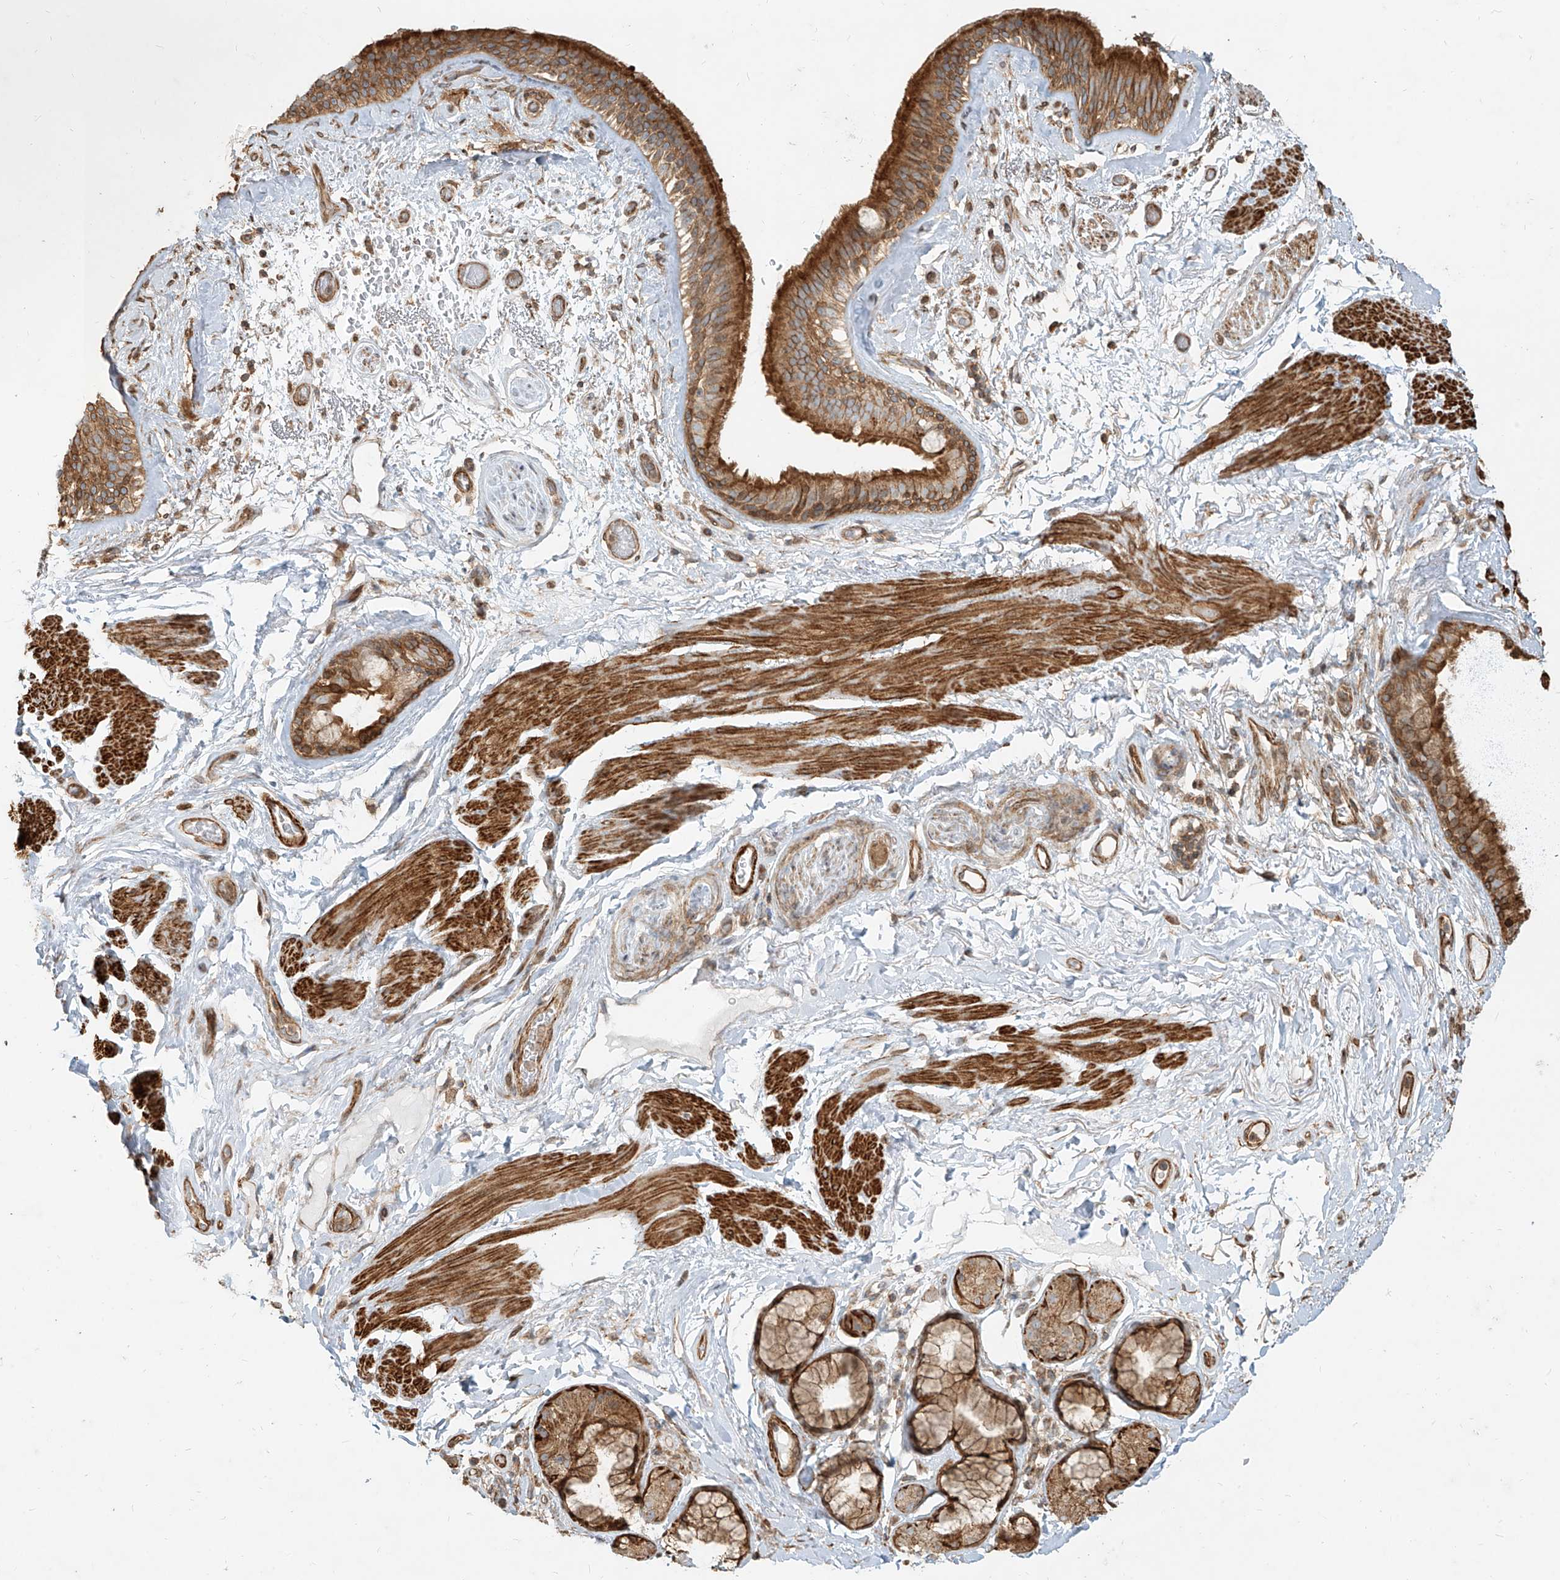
{"staining": {"intensity": "strong", "quantity": ">75%", "location": "cytoplasmic/membranous"}, "tissue": "bronchus", "cell_type": "Respiratory epithelial cells", "image_type": "normal", "snomed": [{"axis": "morphology", "description": "Normal tissue, NOS"}, {"axis": "topography", "description": "Cartilage tissue"}], "caption": "This image displays normal bronchus stained with immunohistochemistry (IHC) to label a protein in brown. The cytoplasmic/membranous of respiratory epithelial cells show strong positivity for the protein. Nuclei are counter-stained blue.", "gene": "MTX2", "patient": {"sex": "female", "age": 63}}